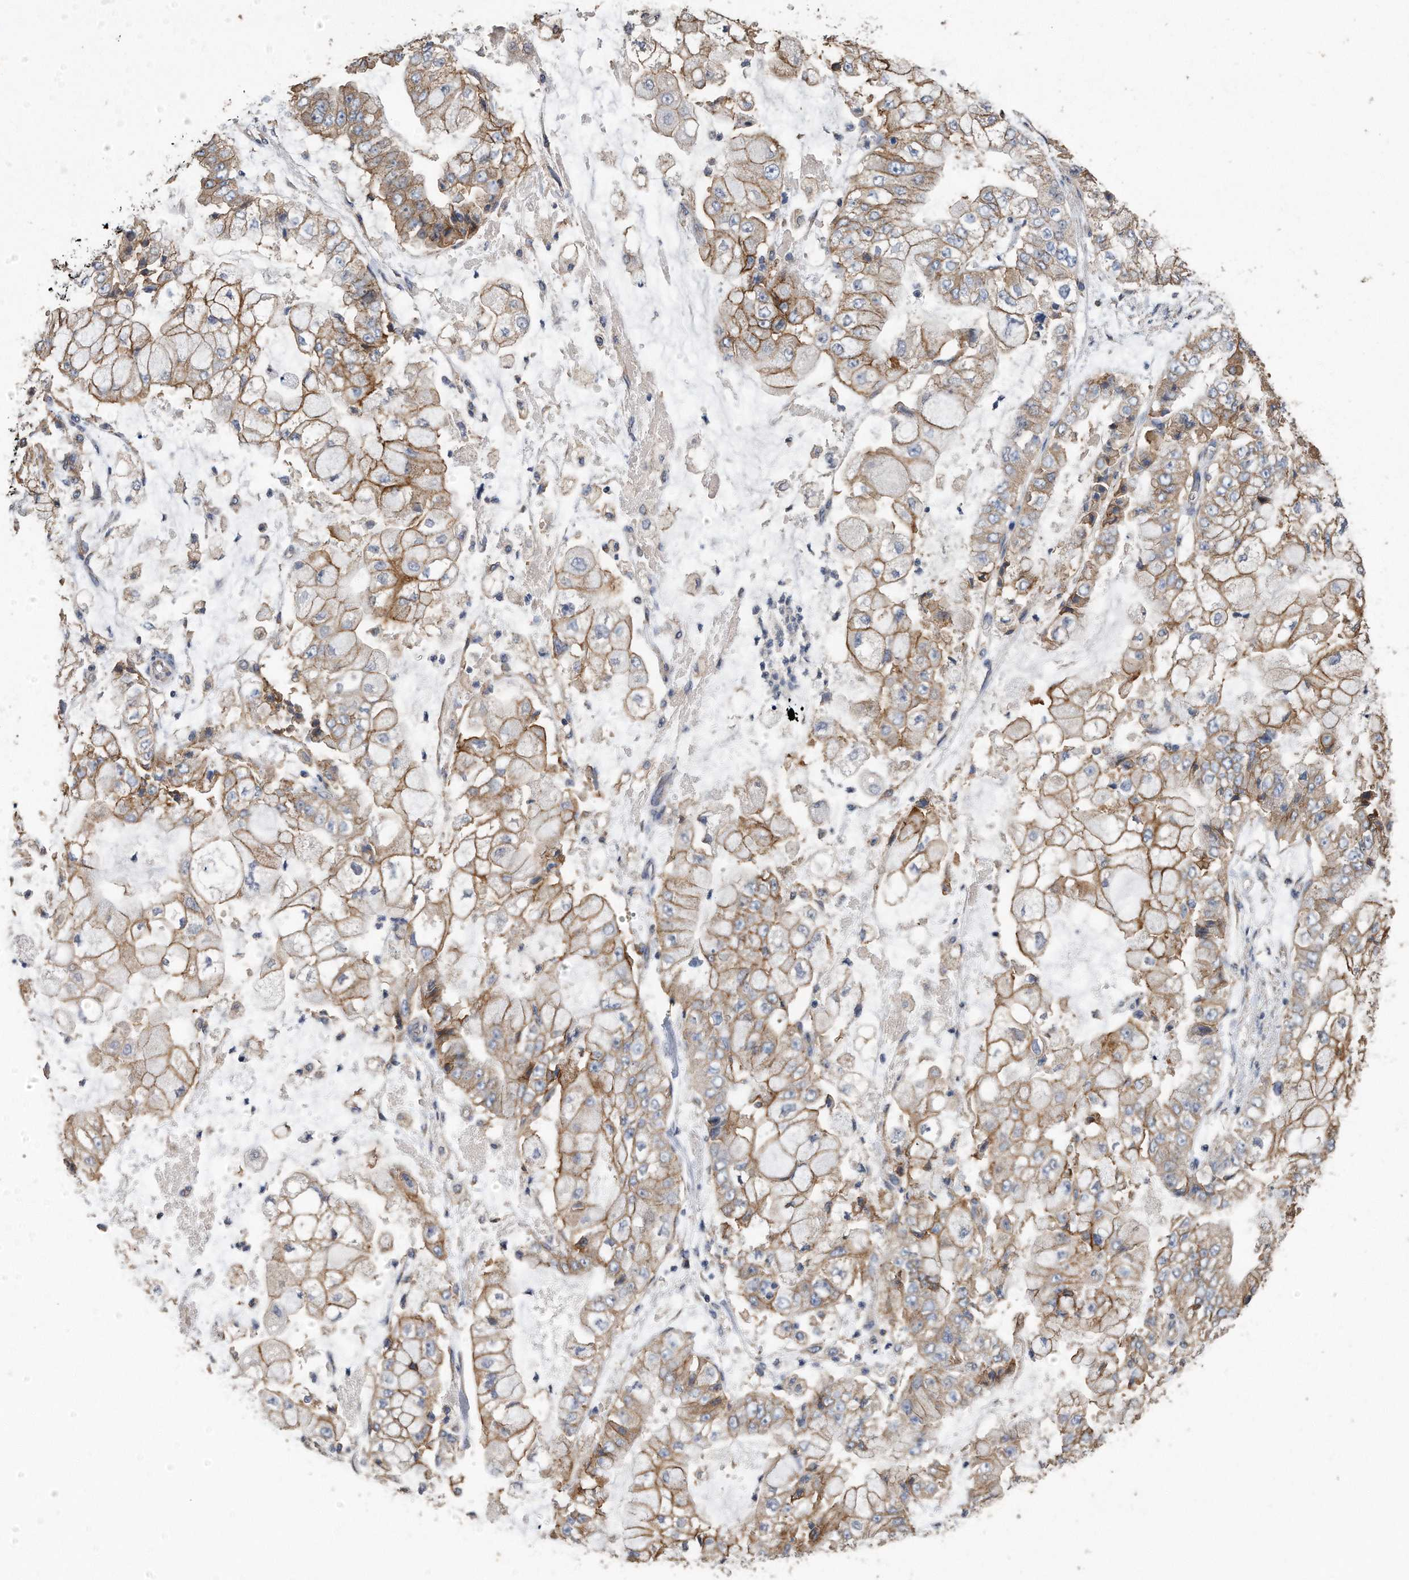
{"staining": {"intensity": "moderate", "quantity": ">75%", "location": "cytoplasmic/membranous"}, "tissue": "stomach cancer", "cell_type": "Tumor cells", "image_type": "cancer", "snomed": [{"axis": "morphology", "description": "Adenocarcinoma, NOS"}, {"axis": "topography", "description": "Stomach"}], "caption": "The histopathology image demonstrates staining of stomach cancer (adenocarcinoma), revealing moderate cytoplasmic/membranous protein expression (brown color) within tumor cells.", "gene": "CDCP1", "patient": {"sex": "male", "age": 76}}